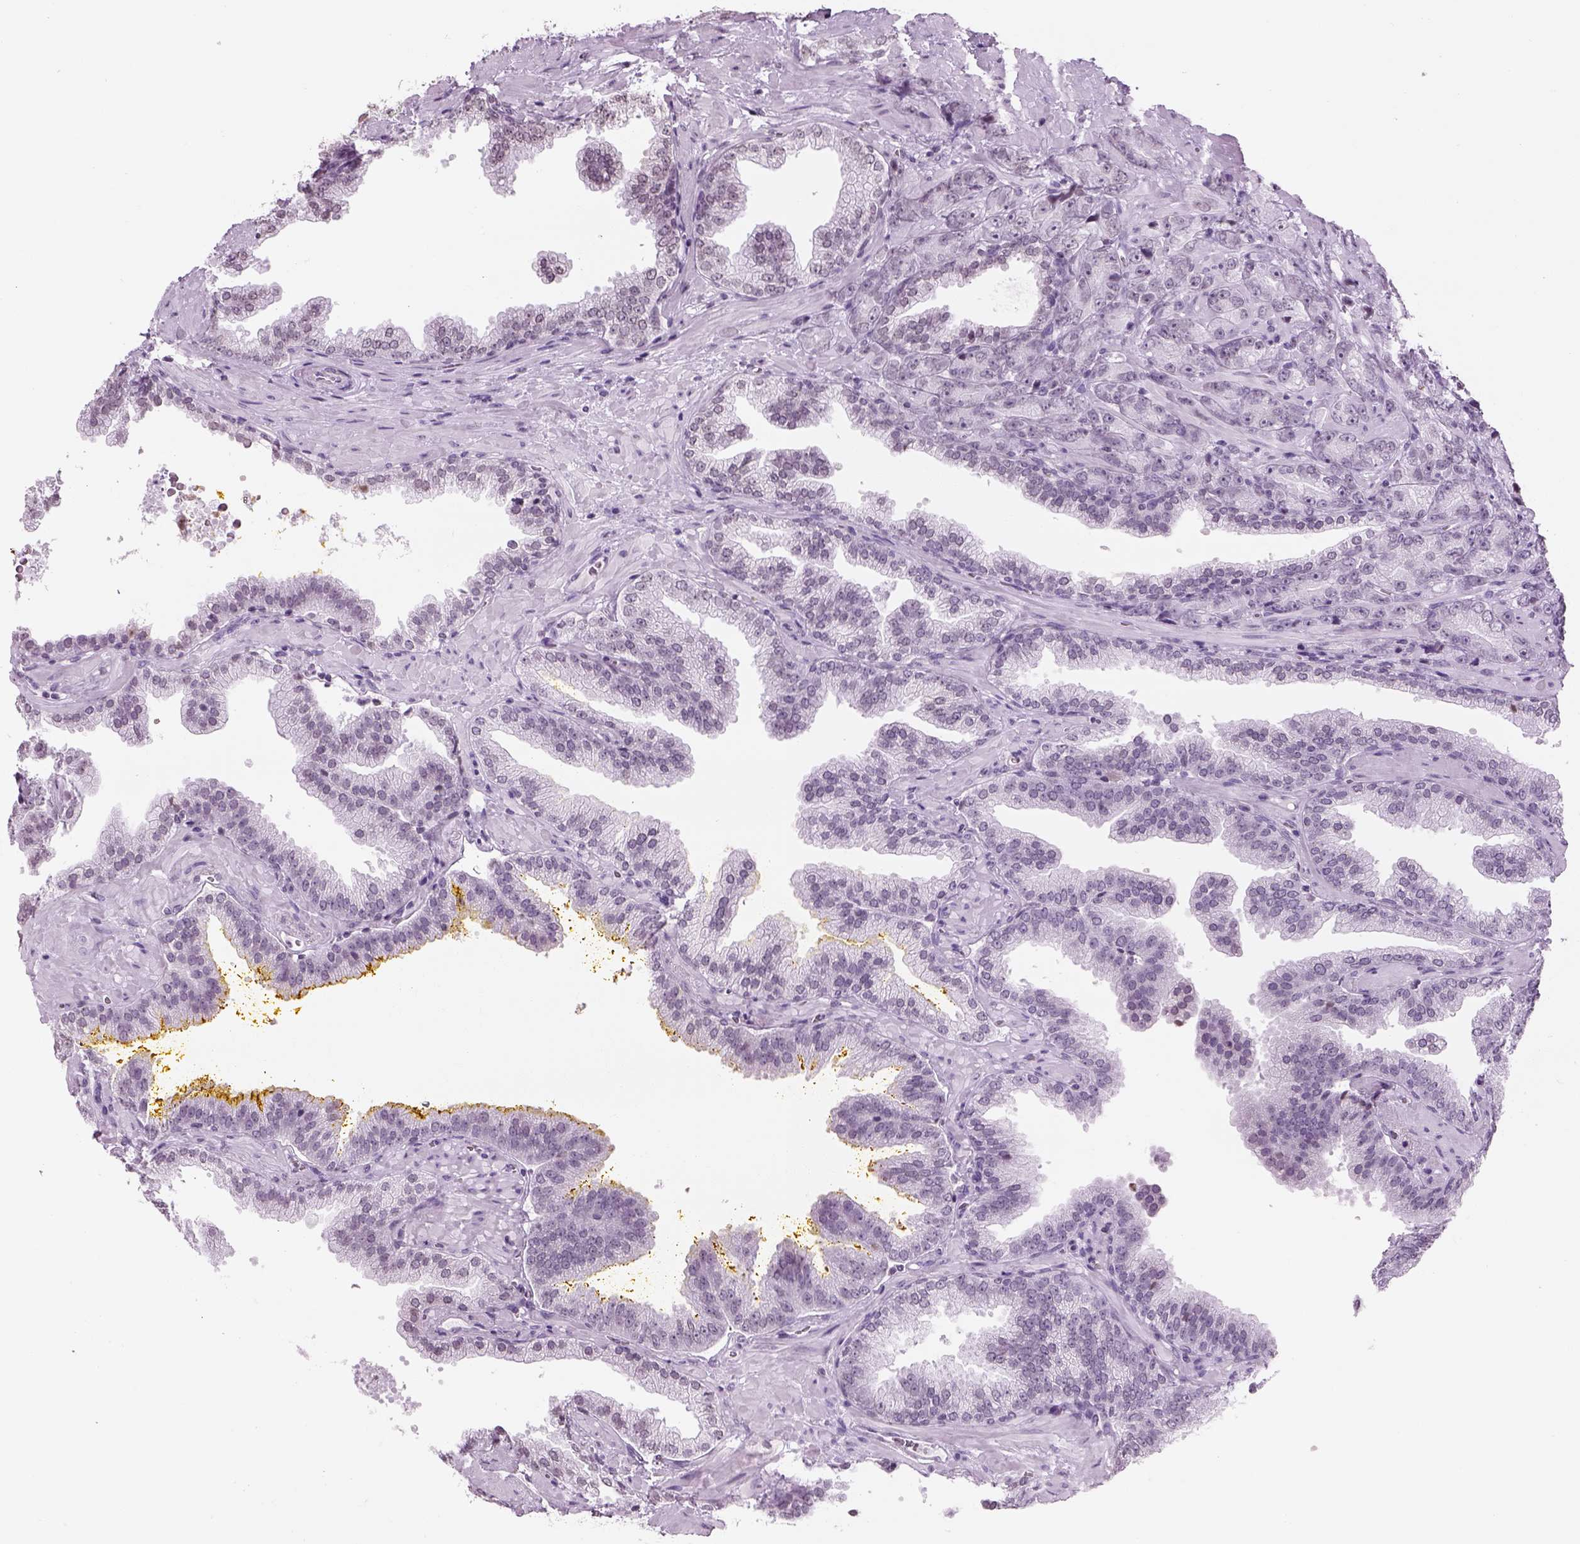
{"staining": {"intensity": "negative", "quantity": "none", "location": "none"}, "tissue": "prostate cancer", "cell_type": "Tumor cells", "image_type": "cancer", "snomed": [{"axis": "morphology", "description": "Adenocarcinoma, NOS"}, {"axis": "topography", "description": "Prostate"}], "caption": "Immunohistochemistry (IHC) micrograph of neoplastic tissue: human prostate adenocarcinoma stained with DAB (3,3'-diaminobenzidine) exhibits no significant protein staining in tumor cells. Nuclei are stained in blue.", "gene": "BARHL1", "patient": {"sex": "male", "age": 63}}